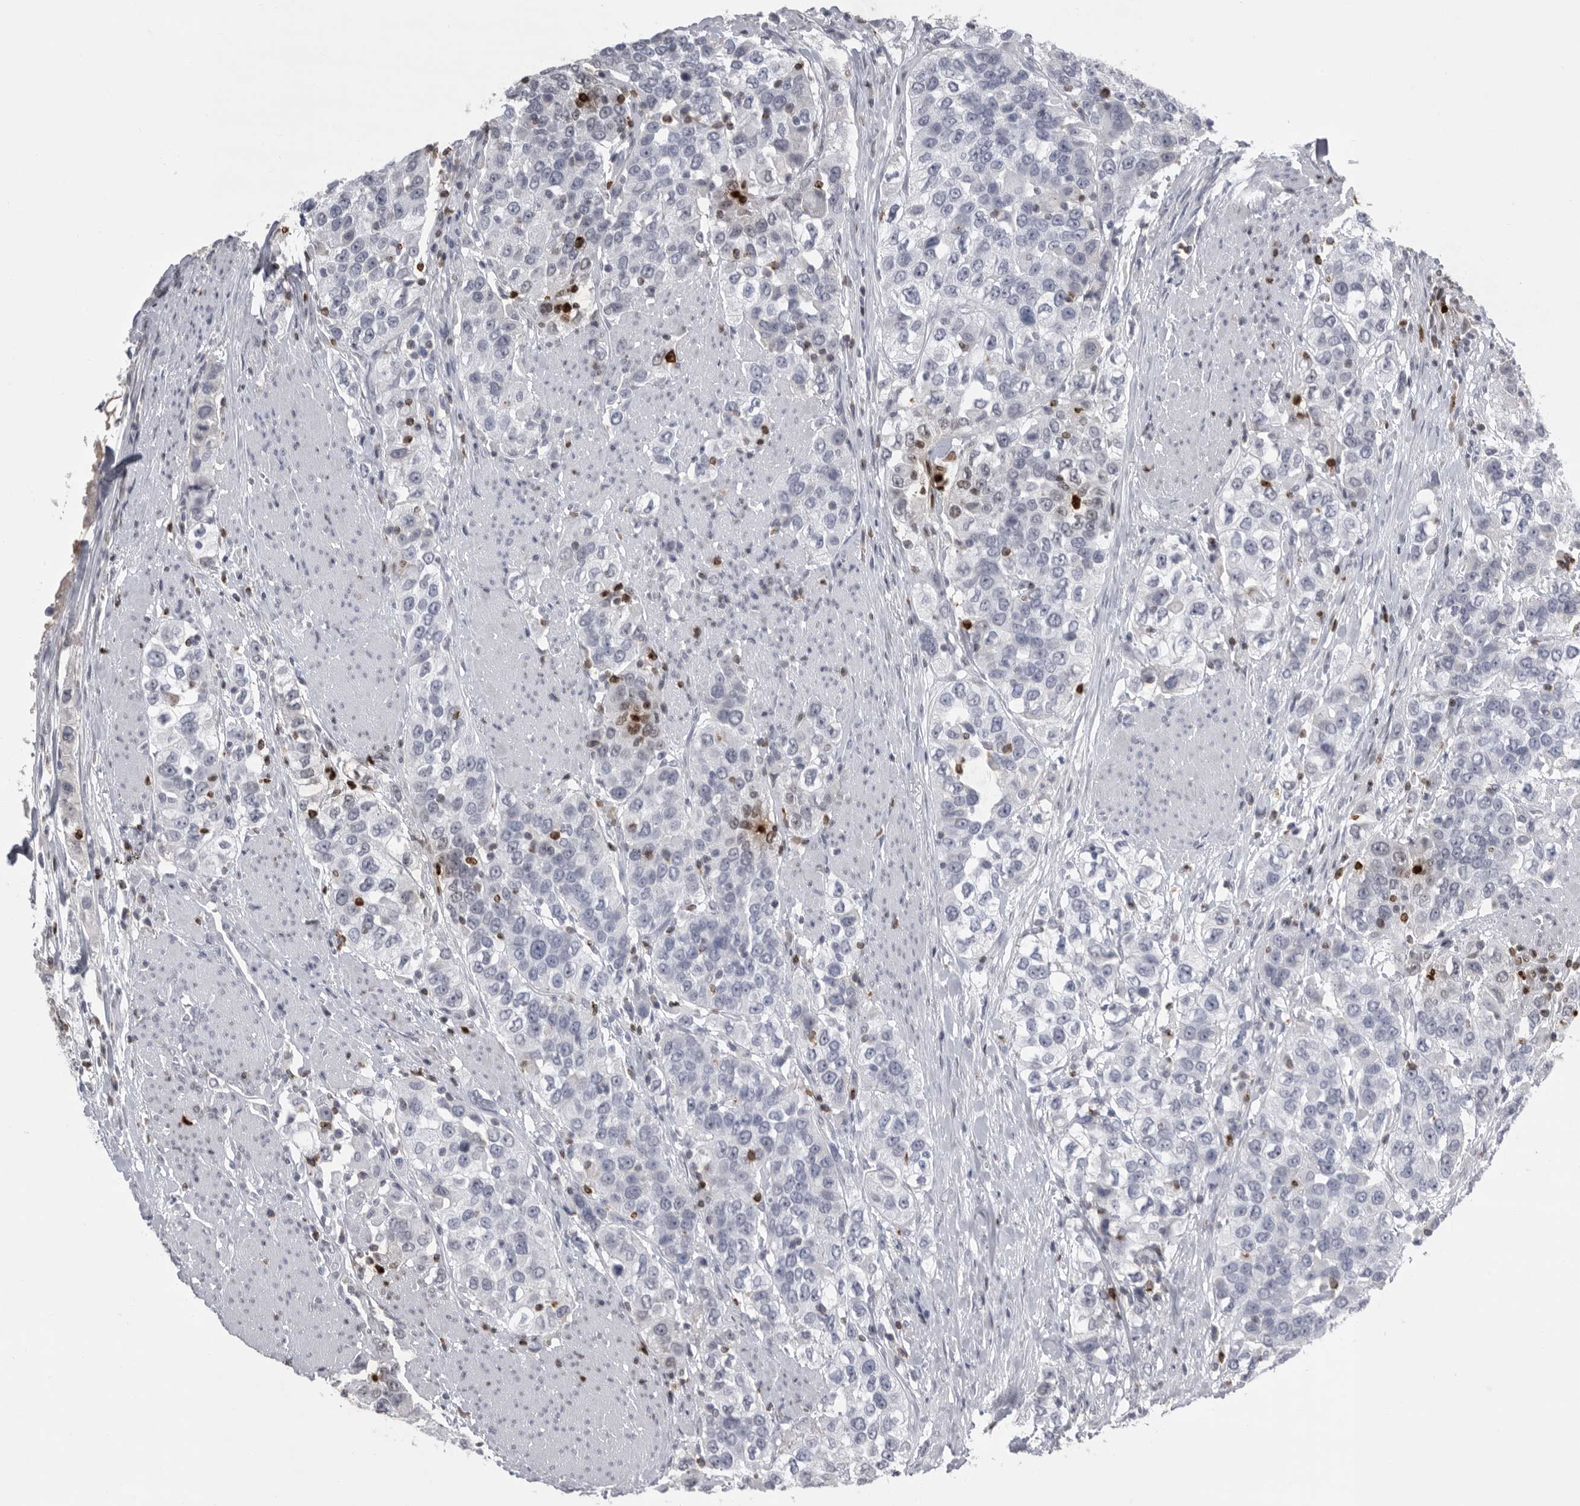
{"staining": {"intensity": "negative", "quantity": "none", "location": "none"}, "tissue": "urothelial cancer", "cell_type": "Tumor cells", "image_type": "cancer", "snomed": [{"axis": "morphology", "description": "Urothelial carcinoma, High grade"}, {"axis": "topography", "description": "Urinary bladder"}], "caption": "A high-resolution histopathology image shows immunohistochemistry staining of urothelial cancer, which demonstrates no significant expression in tumor cells.", "gene": "GNLY", "patient": {"sex": "female", "age": 80}}